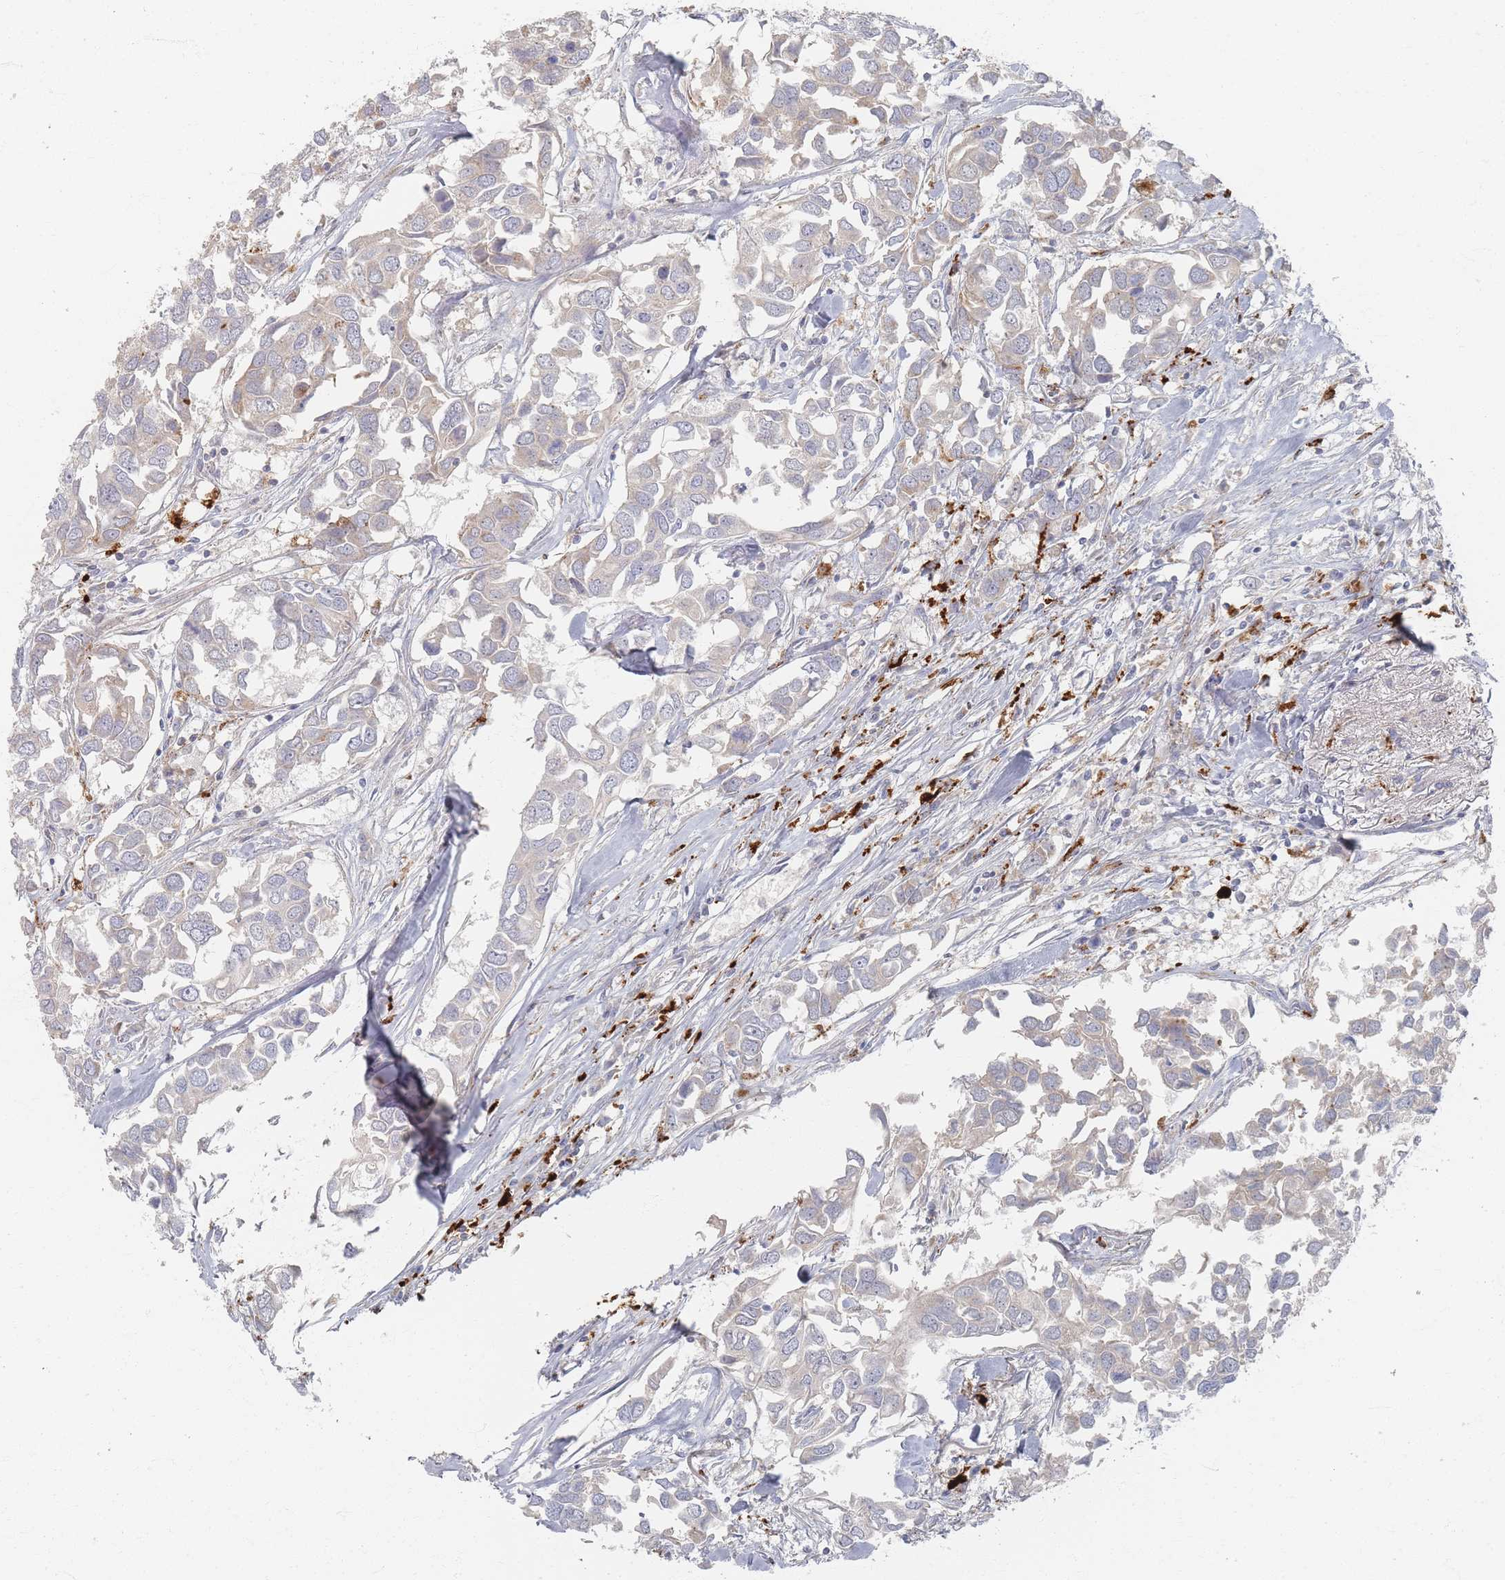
{"staining": {"intensity": "weak", "quantity": "<25%", "location": "cytoplasmic/membranous"}, "tissue": "breast cancer", "cell_type": "Tumor cells", "image_type": "cancer", "snomed": [{"axis": "morphology", "description": "Duct carcinoma"}, {"axis": "topography", "description": "Breast"}], "caption": "There is no significant staining in tumor cells of infiltrating ductal carcinoma (breast).", "gene": "SLC2A11", "patient": {"sex": "female", "age": 83}}